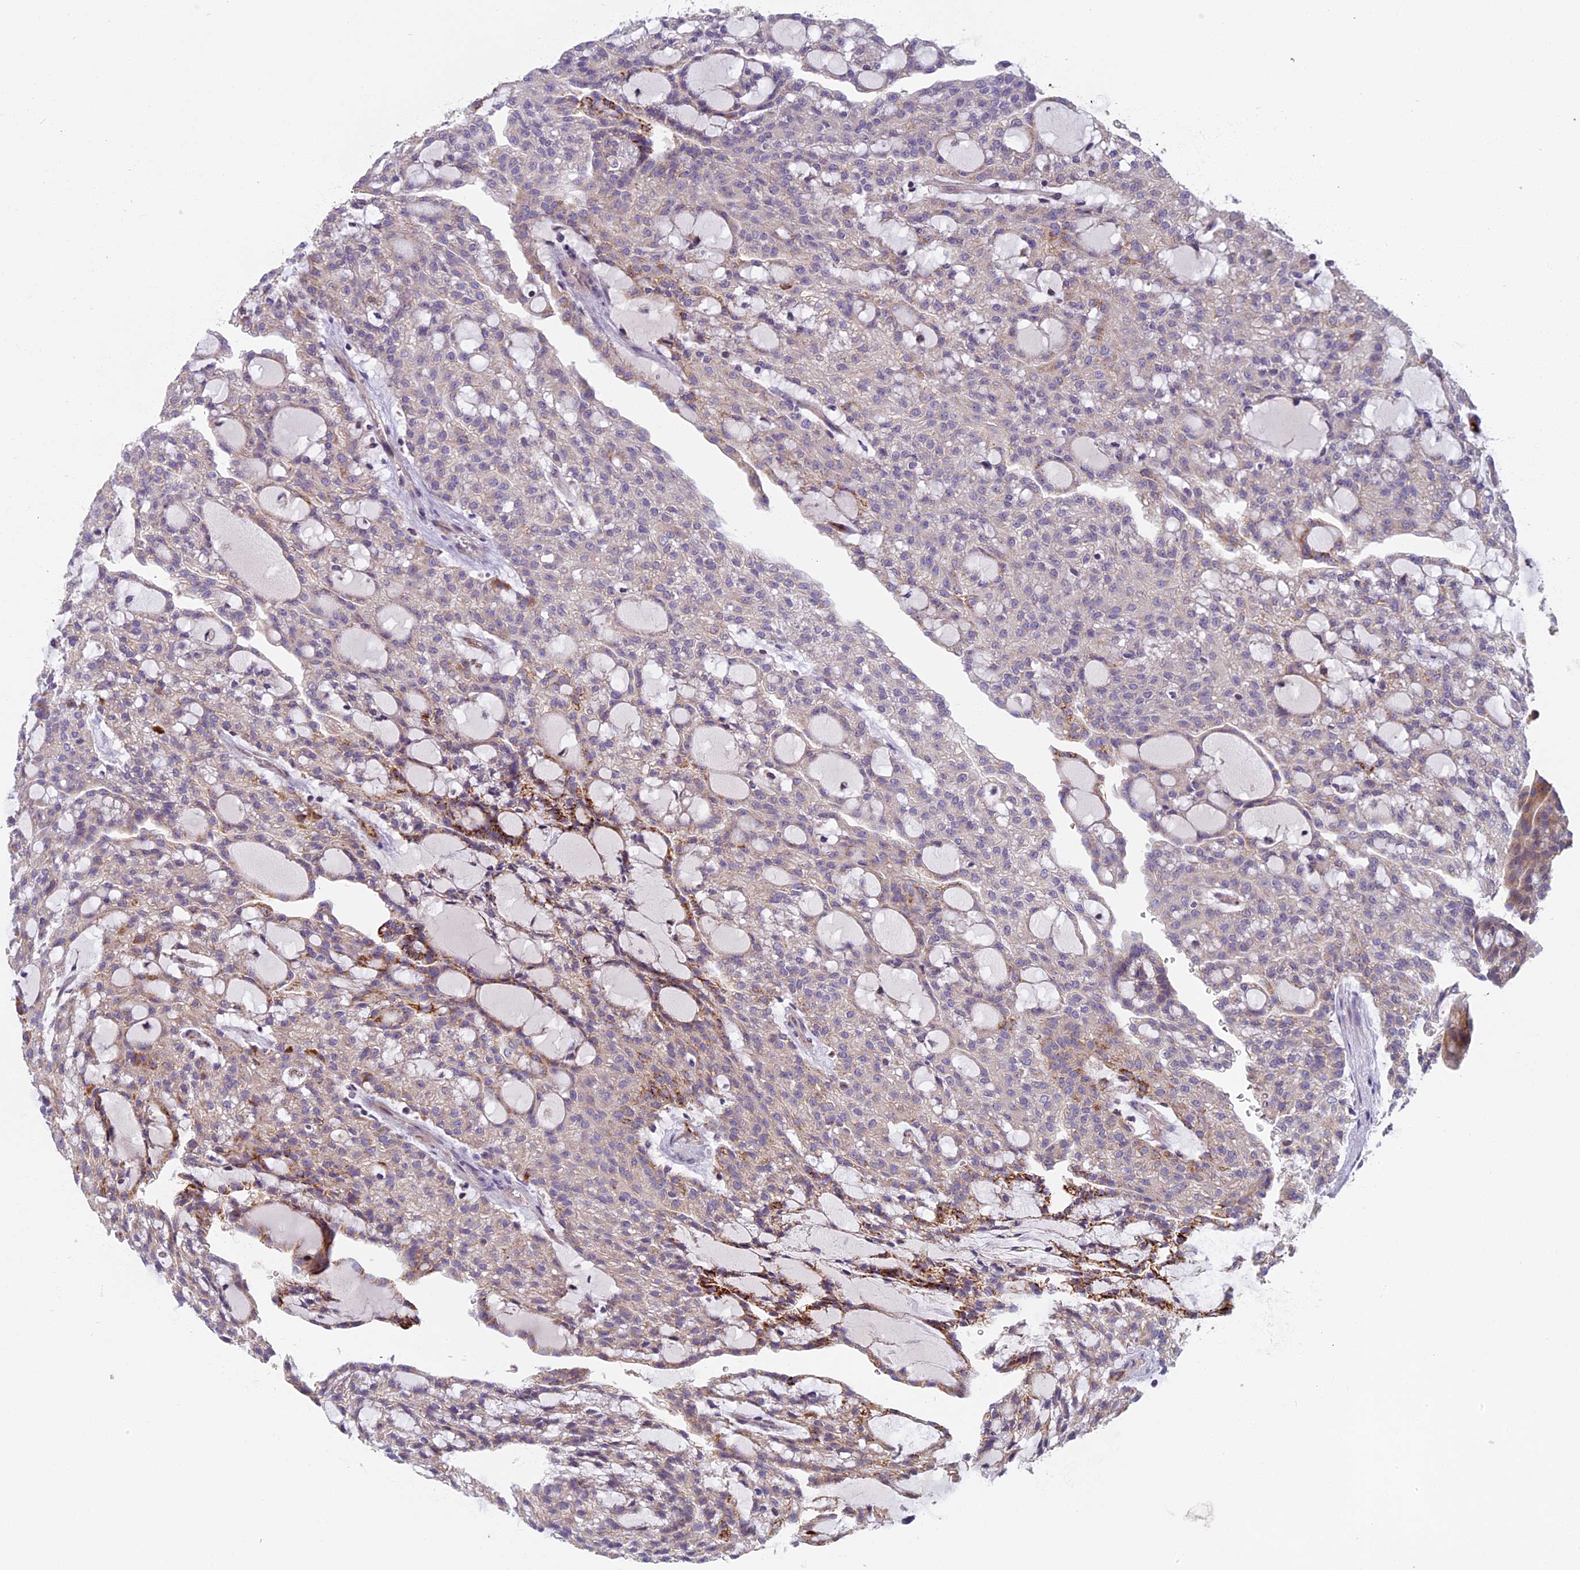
{"staining": {"intensity": "moderate", "quantity": "25%-75%", "location": "cytoplasmic/membranous"}, "tissue": "renal cancer", "cell_type": "Tumor cells", "image_type": "cancer", "snomed": [{"axis": "morphology", "description": "Adenocarcinoma, NOS"}, {"axis": "topography", "description": "Kidney"}], "caption": "Renal adenocarcinoma tissue exhibits moderate cytoplasmic/membranous staining in about 25%-75% of tumor cells (brown staining indicates protein expression, while blue staining denotes nuclei).", "gene": "SEMA7A", "patient": {"sex": "male", "age": 63}}